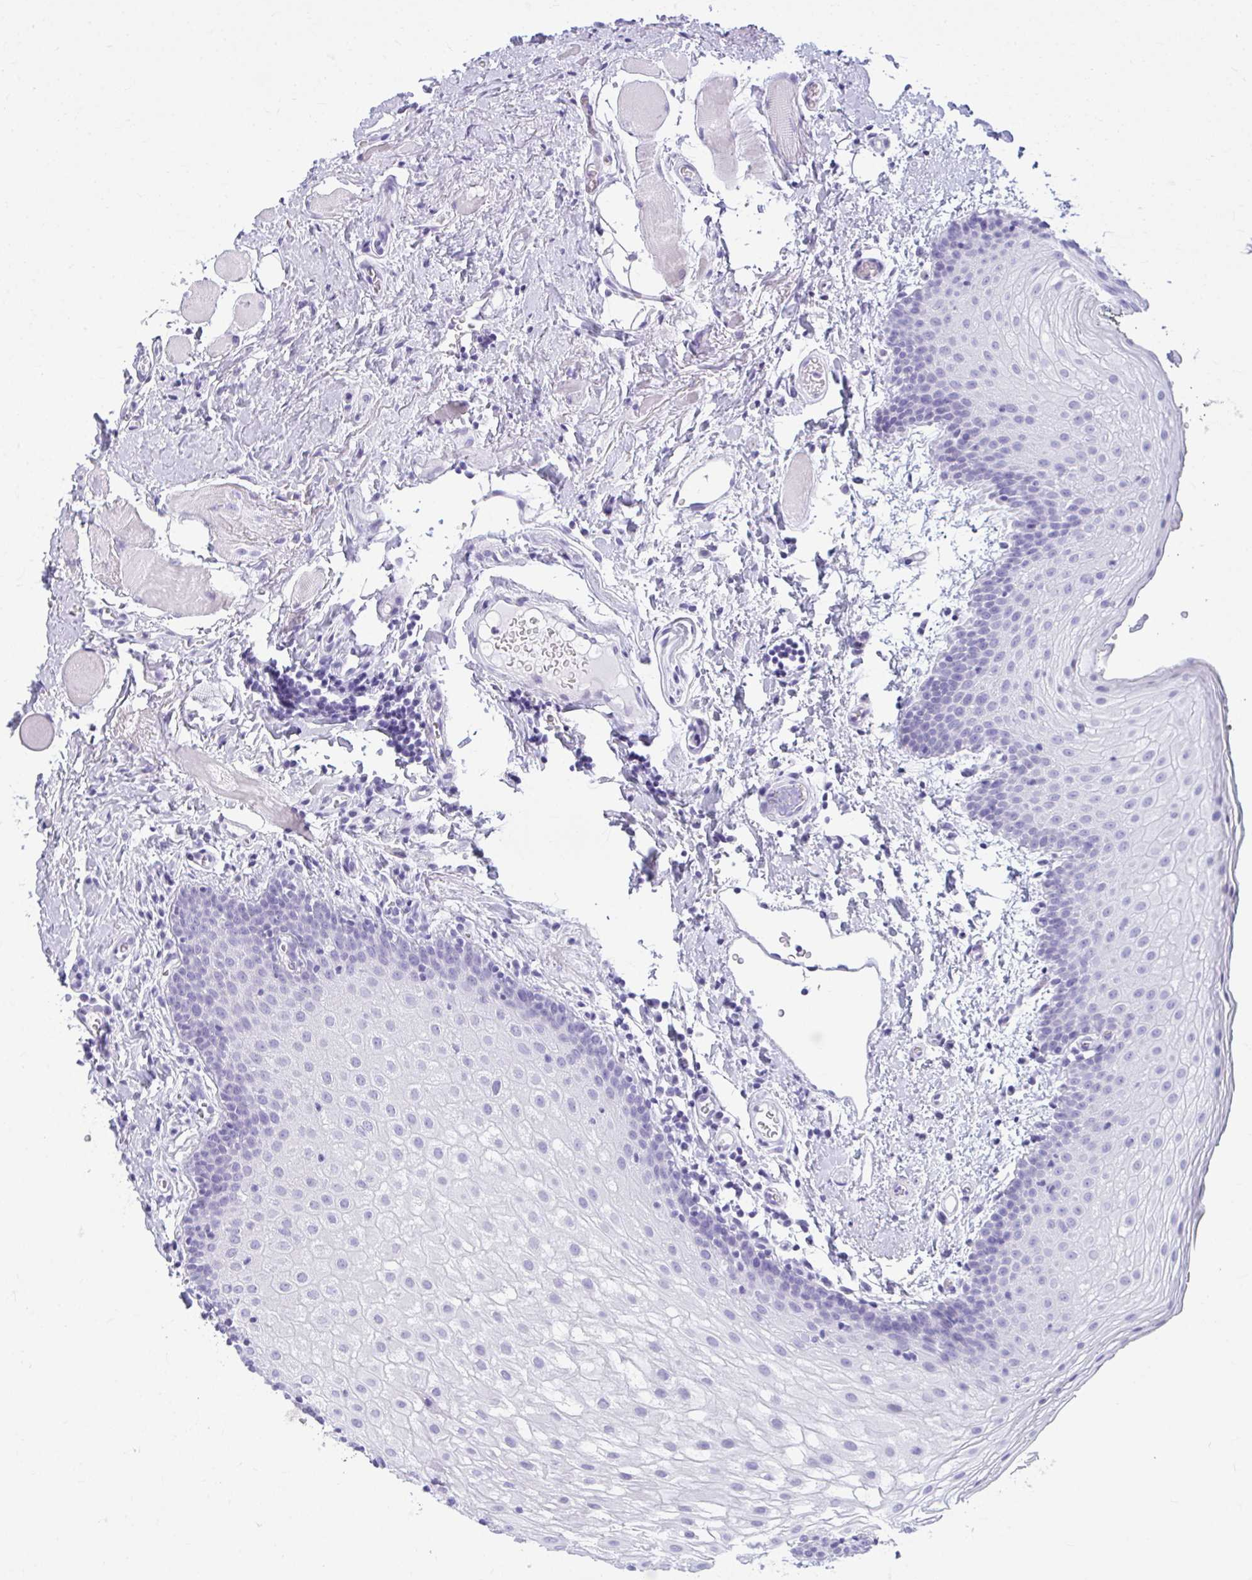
{"staining": {"intensity": "negative", "quantity": "none", "location": "none"}, "tissue": "oral mucosa", "cell_type": "Squamous epithelial cells", "image_type": "normal", "snomed": [{"axis": "morphology", "description": "Normal tissue, NOS"}, {"axis": "morphology", "description": "Squamous cell carcinoma, NOS"}, {"axis": "topography", "description": "Oral tissue"}, {"axis": "topography", "description": "Head-Neck"}], "caption": "Immunohistochemistry (IHC) photomicrograph of normal human oral mucosa stained for a protein (brown), which exhibits no staining in squamous epithelial cells.", "gene": "CLGN", "patient": {"sex": "male", "age": 58}}